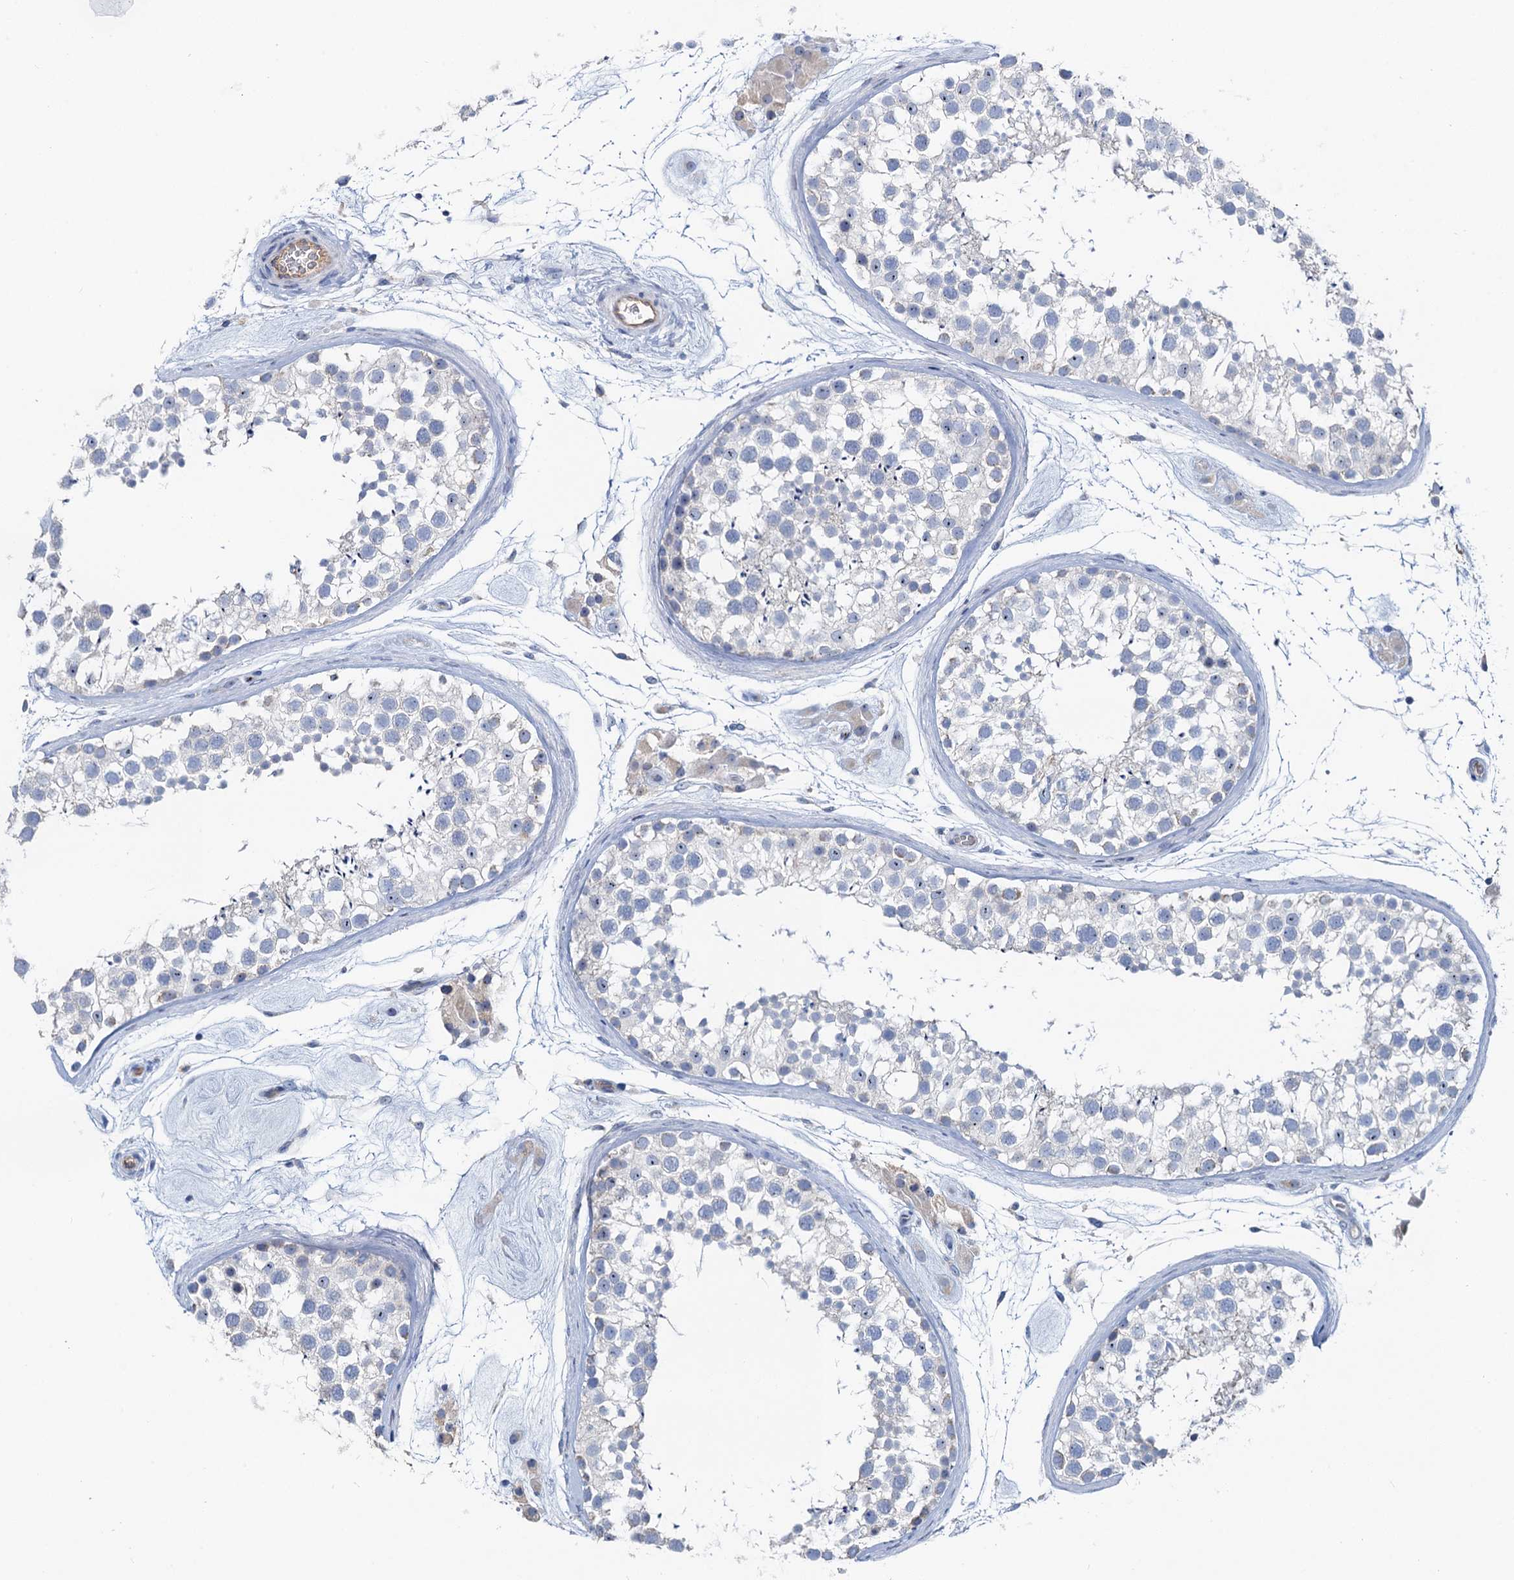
{"staining": {"intensity": "negative", "quantity": "none", "location": "none"}, "tissue": "testis", "cell_type": "Cells in seminiferous ducts", "image_type": "normal", "snomed": [{"axis": "morphology", "description": "Normal tissue, NOS"}, {"axis": "topography", "description": "Testis"}], "caption": "Cells in seminiferous ducts are negative for brown protein staining in normal testis. (DAB (3,3'-diaminobenzidine) immunohistochemistry visualized using brightfield microscopy, high magnification).", "gene": "PLLP", "patient": {"sex": "male", "age": 46}}